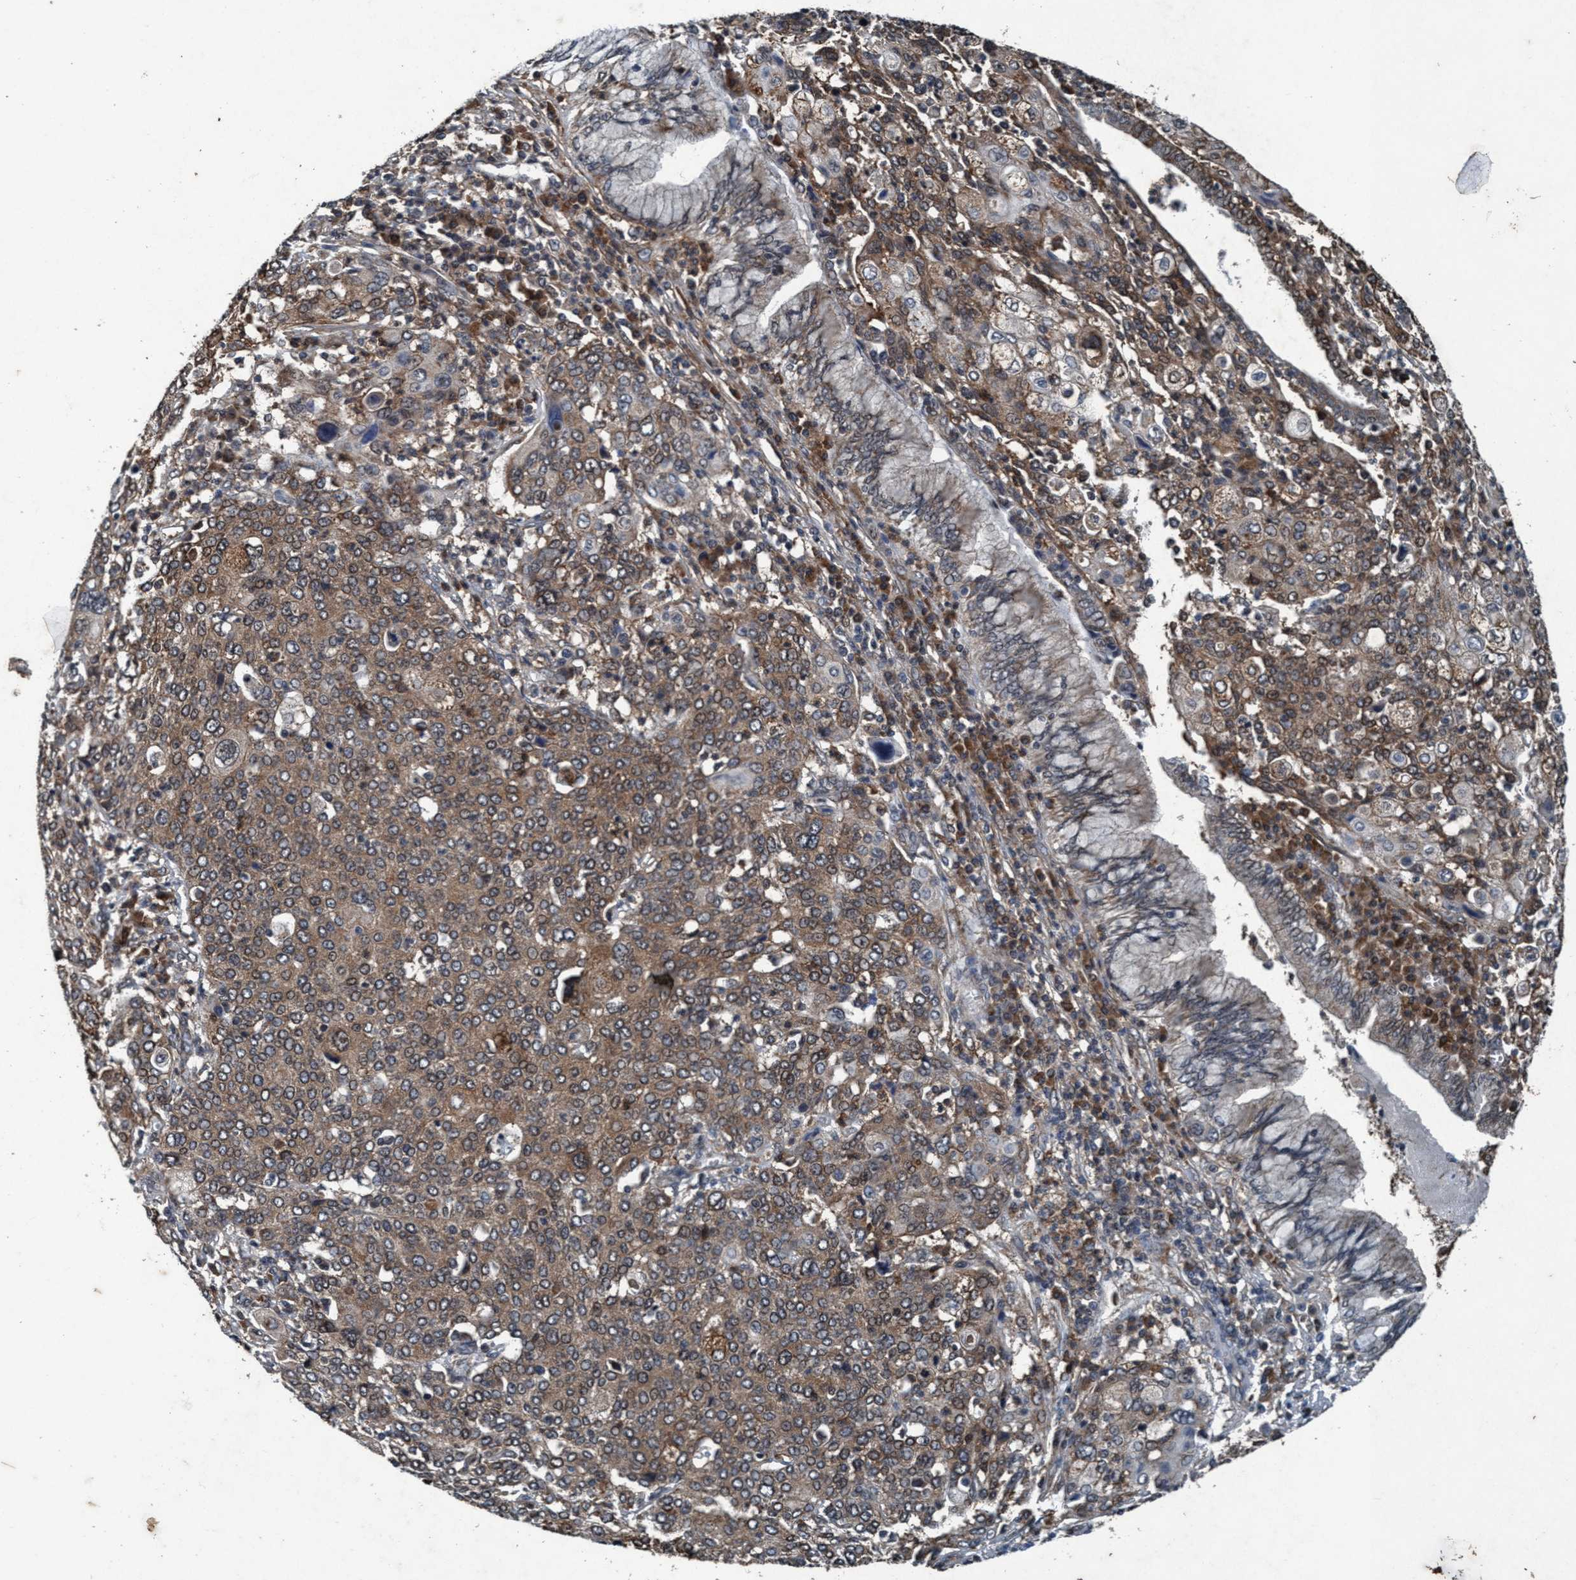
{"staining": {"intensity": "moderate", "quantity": ">75%", "location": "cytoplasmic/membranous"}, "tissue": "cervical cancer", "cell_type": "Tumor cells", "image_type": "cancer", "snomed": [{"axis": "morphology", "description": "Squamous cell carcinoma, NOS"}, {"axis": "topography", "description": "Cervix"}], "caption": "Immunohistochemical staining of squamous cell carcinoma (cervical) displays medium levels of moderate cytoplasmic/membranous positivity in about >75% of tumor cells.", "gene": "AKT1S1", "patient": {"sex": "female", "age": 40}}